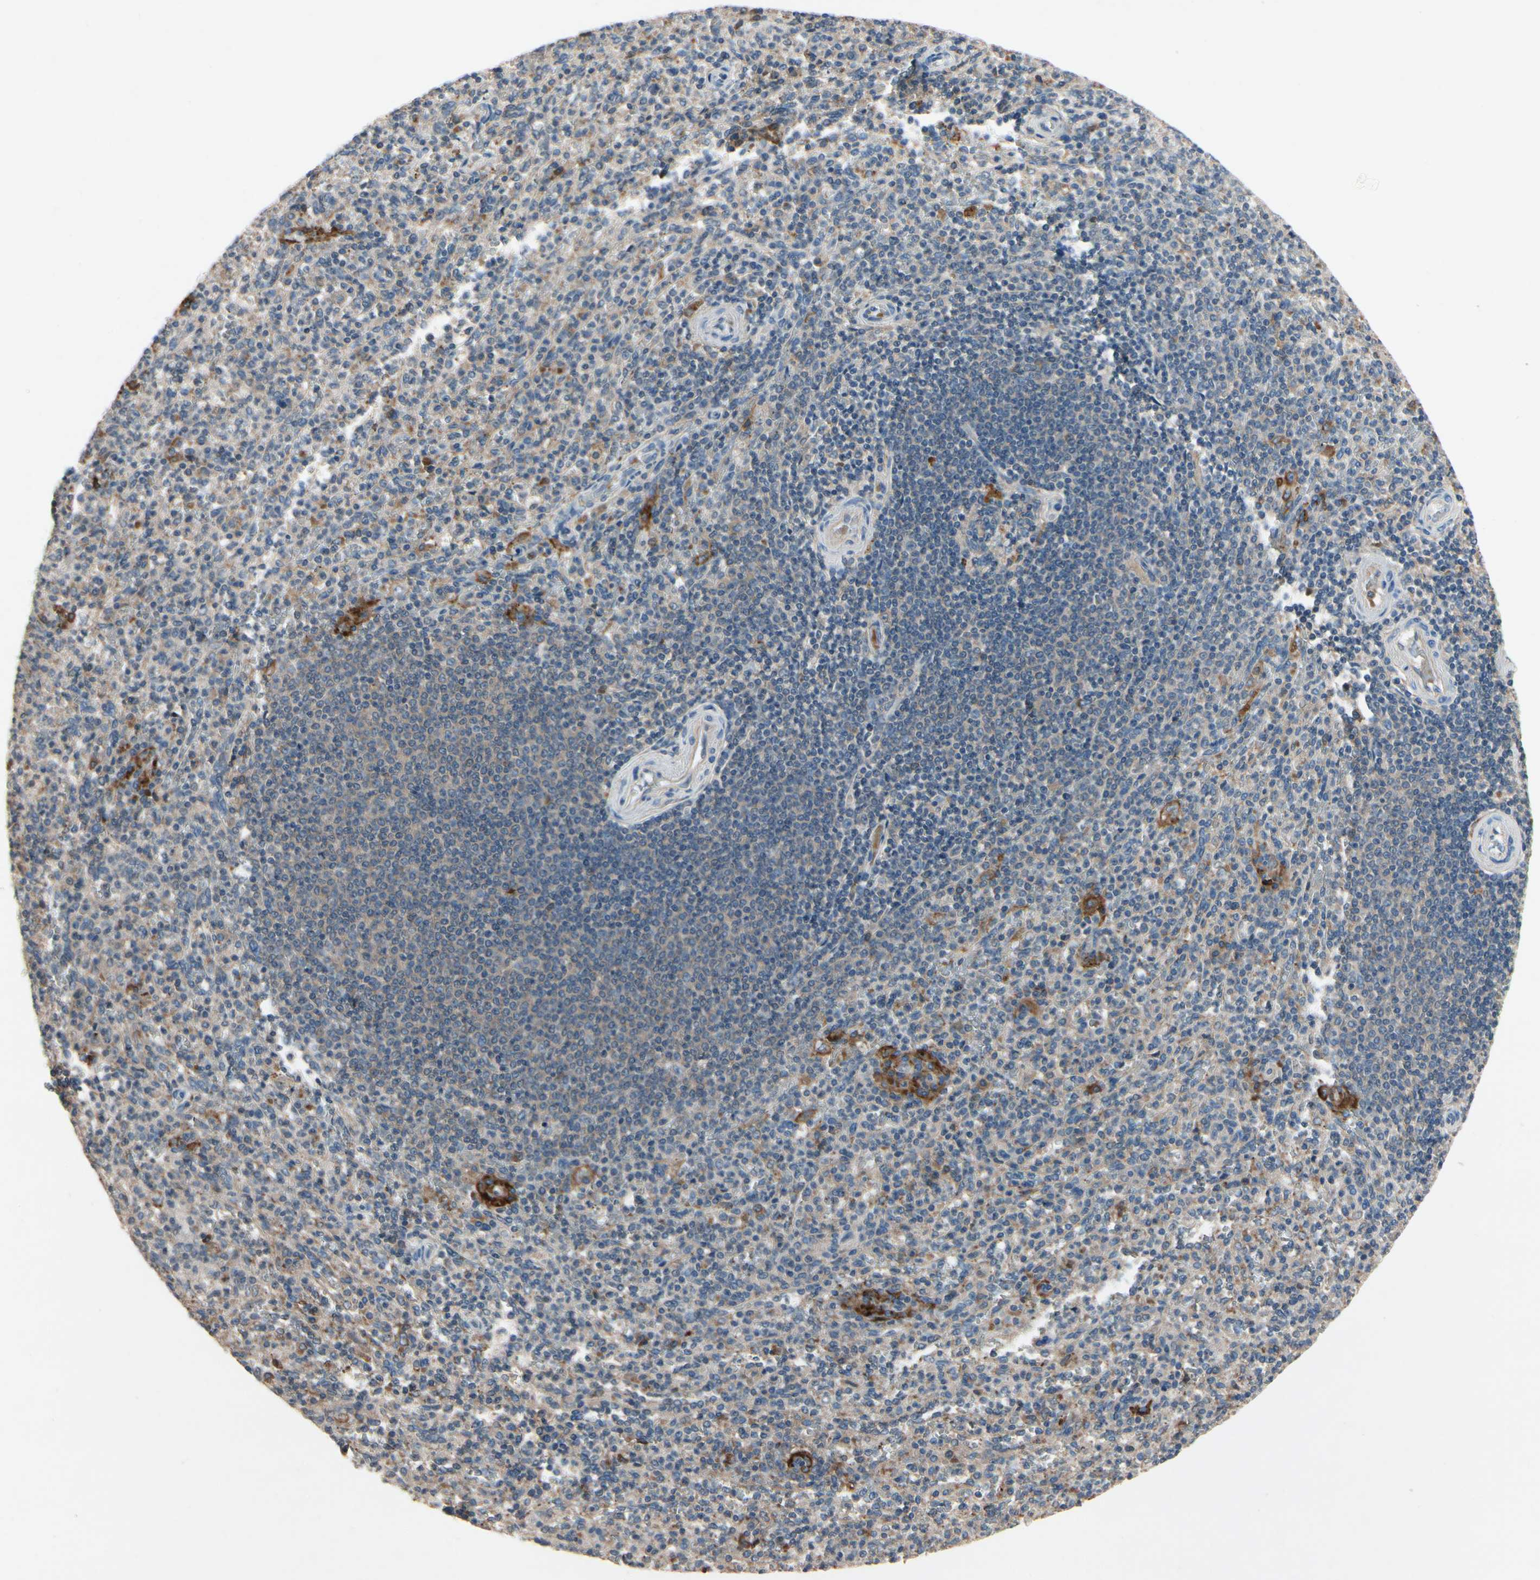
{"staining": {"intensity": "moderate", "quantity": "25%-75%", "location": "cytoplasmic/membranous"}, "tissue": "spleen", "cell_type": "Cells in red pulp", "image_type": "normal", "snomed": [{"axis": "morphology", "description": "Normal tissue, NOS"}, {"axis": "topography", "description": "Spleen"}], "caption": "DAB (3,3'-diaminobenzidine) immunohistochemical staining of normal spleen displays moderate cytoplasmic/membranous protein expression in about 25%-75% of cells in red pulp.", "gene": "IL1RL1", "patient": {"sex": "male", "age": 36}}